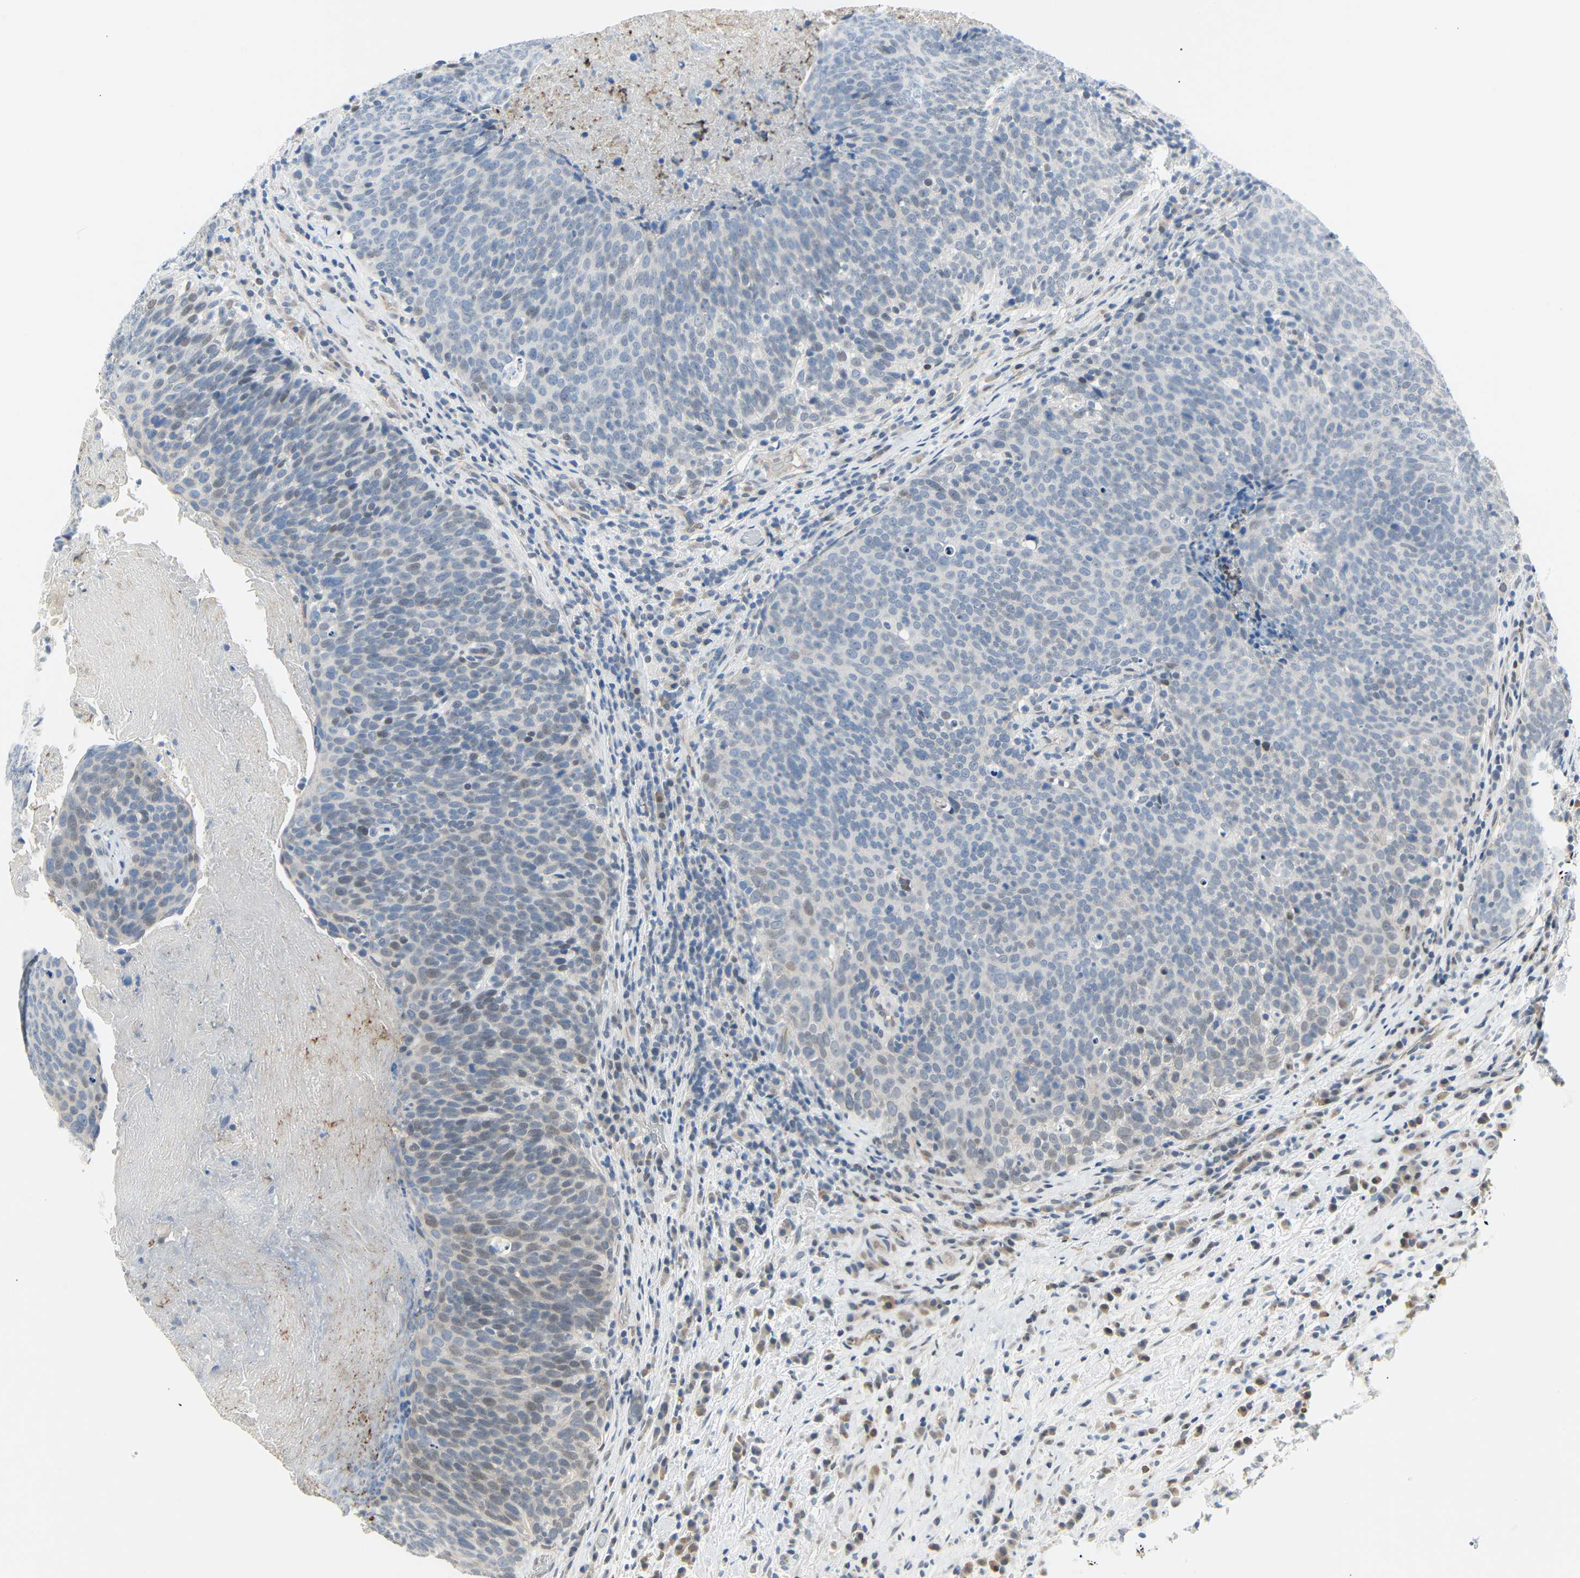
{"staining": {"intensity": "negative", "quantity": "none", "location": "none"}, "tissue": "head and neck cancer", "cell_type": "Tumor cells", "image_type": "cancer", "snomed": [{"axis": "morphology", "description": "Squamous cell carcinoma, NOS"}, {"axis": "morphology", "description": "Squamous cell carcinoma, metastatic, NOS"}, {"axis": "topography", "description": "Lymph node"}, {"axis": "topography", "description": "Head-Neck"}], "caption": "Immunohistochemical staining of human head and neck cancer (squamous cell carcinoma) reveals no significant expression in tumor cells.", "gene": "IMPG2", "patient": {"sex": "male", "age": 62}}